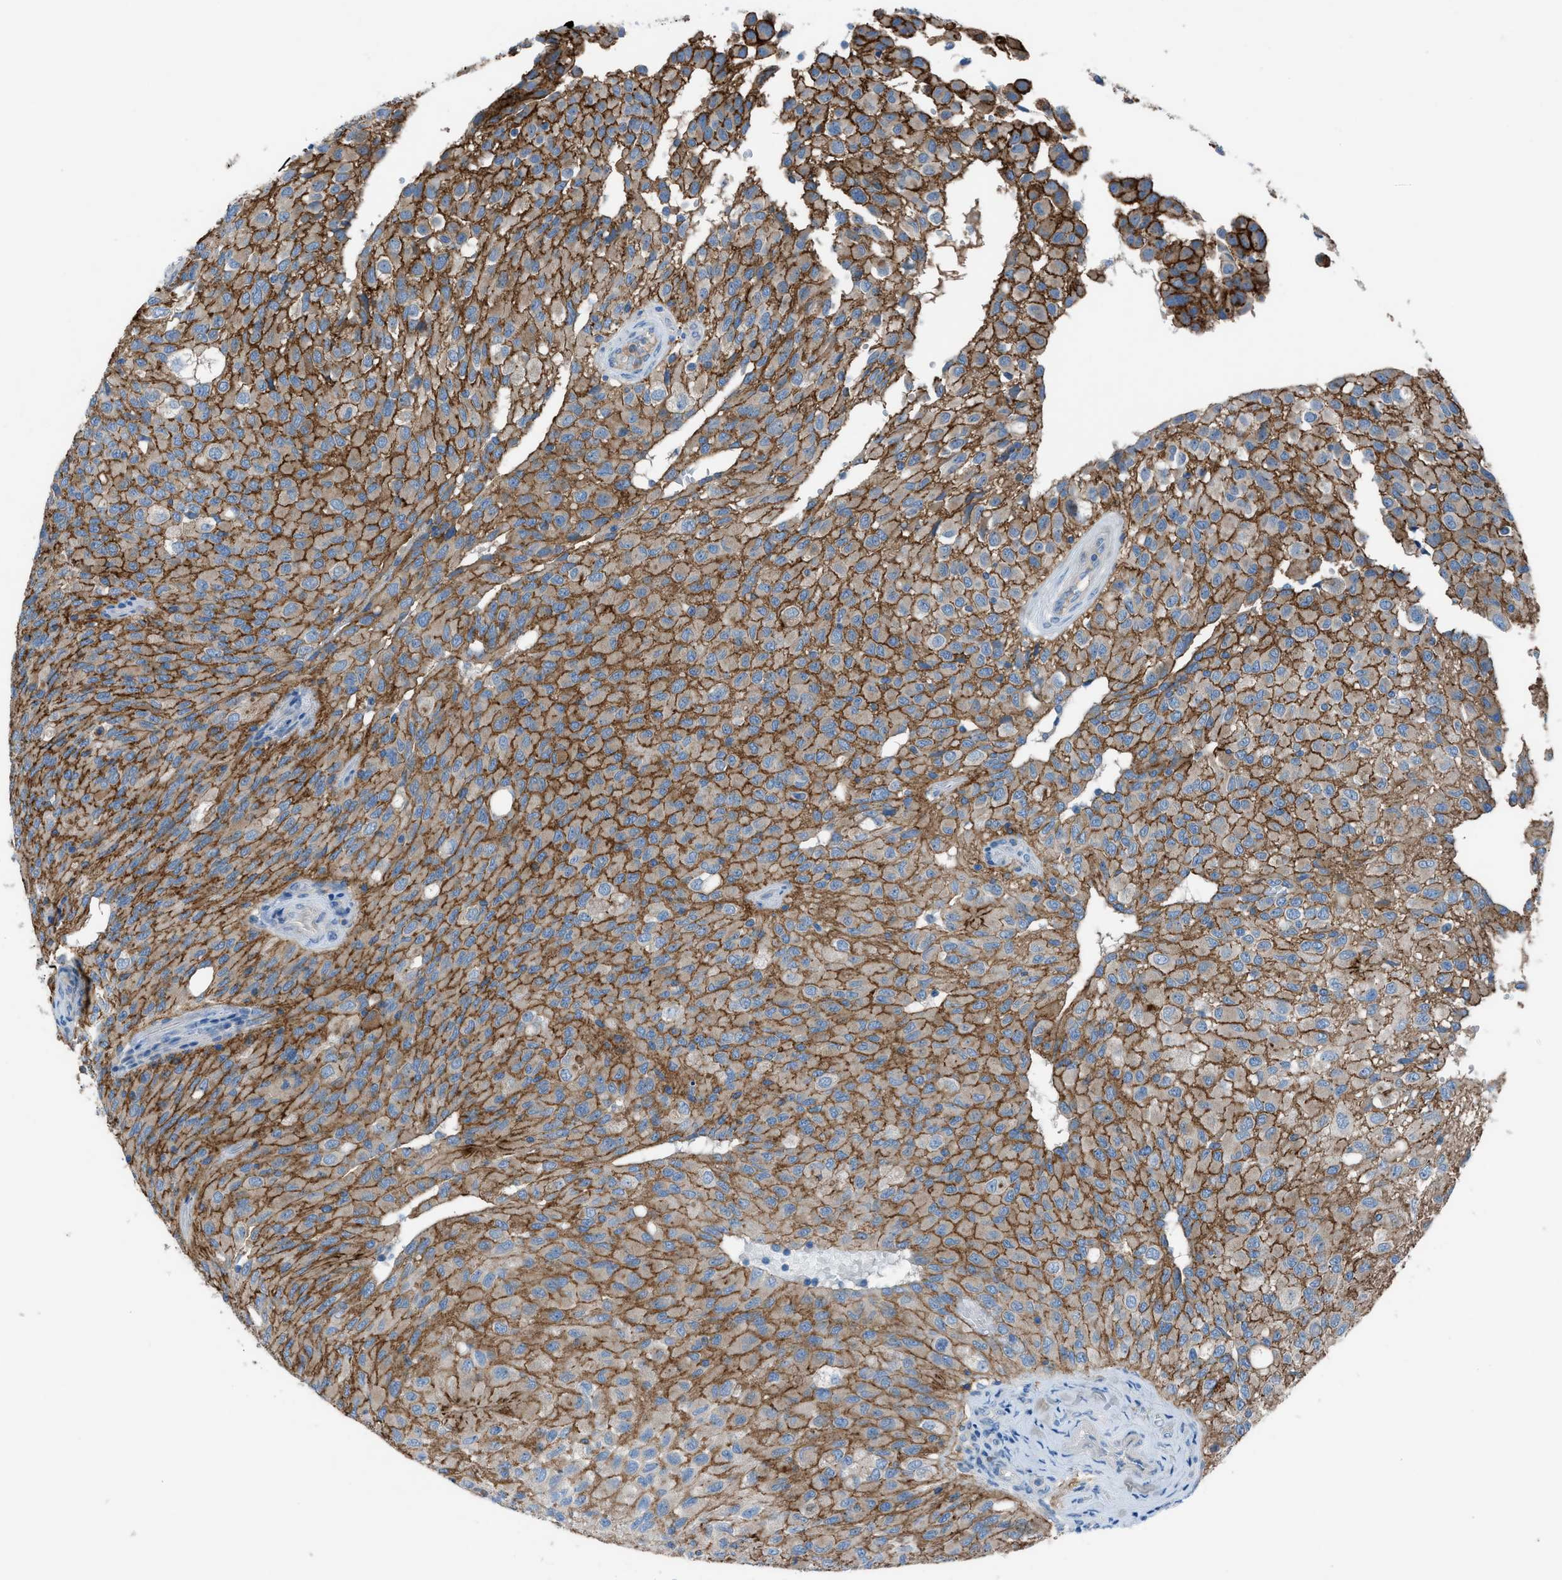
{"staining": {"intensity": "negative", "quantity": "none", "location": "none"}, "tissue": "glioma", "cell_type": "Tumor cells", "image_type": "cancer", "snomed": [{"axis": "morphology", "description": "Glioma, malignant, High grade"}, {"axis": "topography", "description": "Brain"}], "caption": "An immunohistochemistry (IHC) image of malignant high-grade glioma is shown. There is no staining in tumor cells of malignant high-grade glioma.", "gene": "C5AR2", "patient": {"sex": "male", "age": 32}}